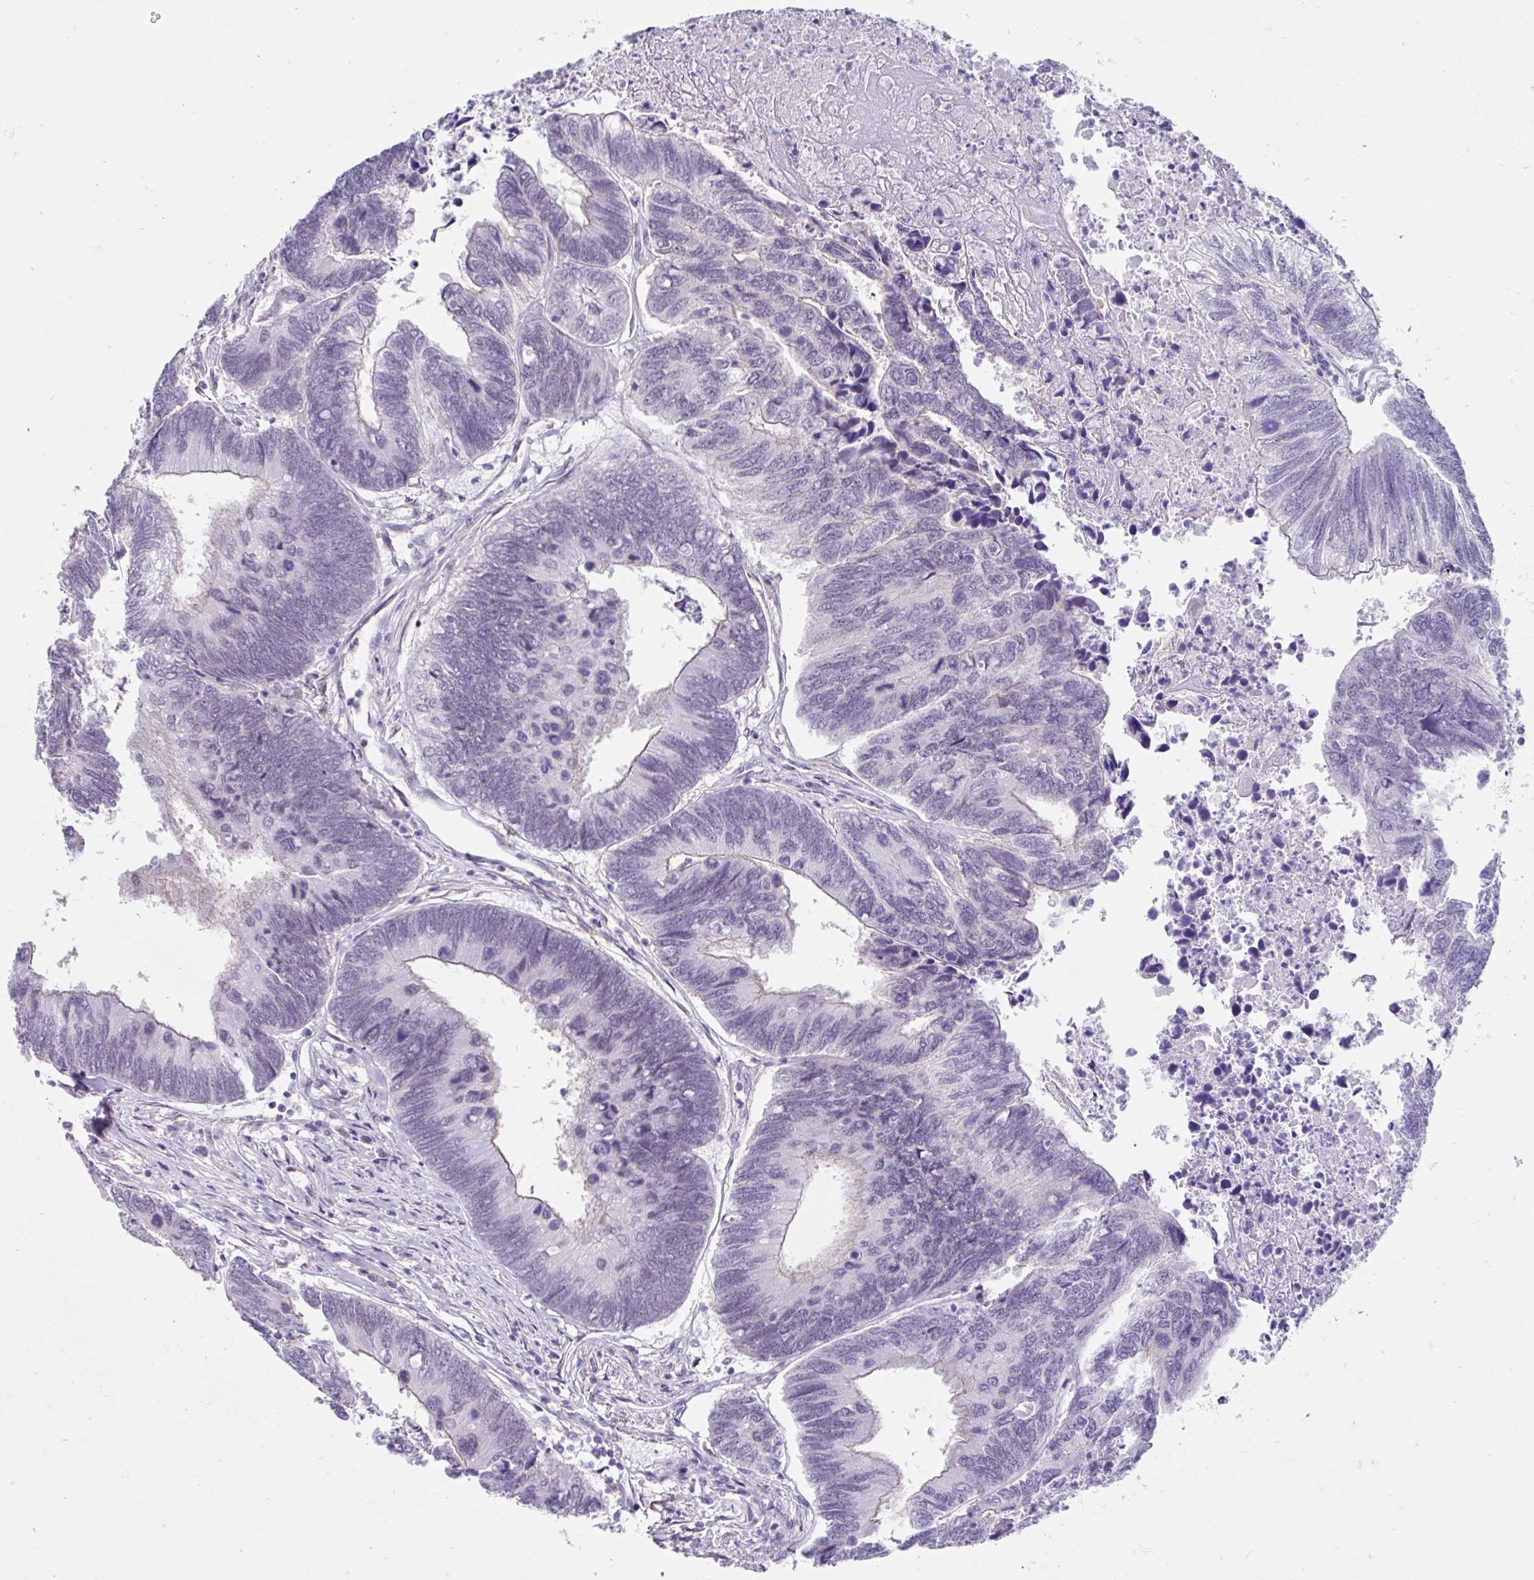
{"staining": {"intensity": "negative", "quantity": "none", "location": "none"}, "tissue": "colorectal cancer", "cell_type": "Tumor cells", "image_type": "cancer", "snomed": [{"axis": "morphology", "description": "Adenocarcinoma, NOS"}, {"axis": "topography", "description": "Colon"}], "caption": "Colorectal cancer (adenocarcinoma) was stained to show a protein in brown. There is no significant expression in tumor cells.", "gene": "DCAF17", "patient": {"sex": "female", "age": 67}}